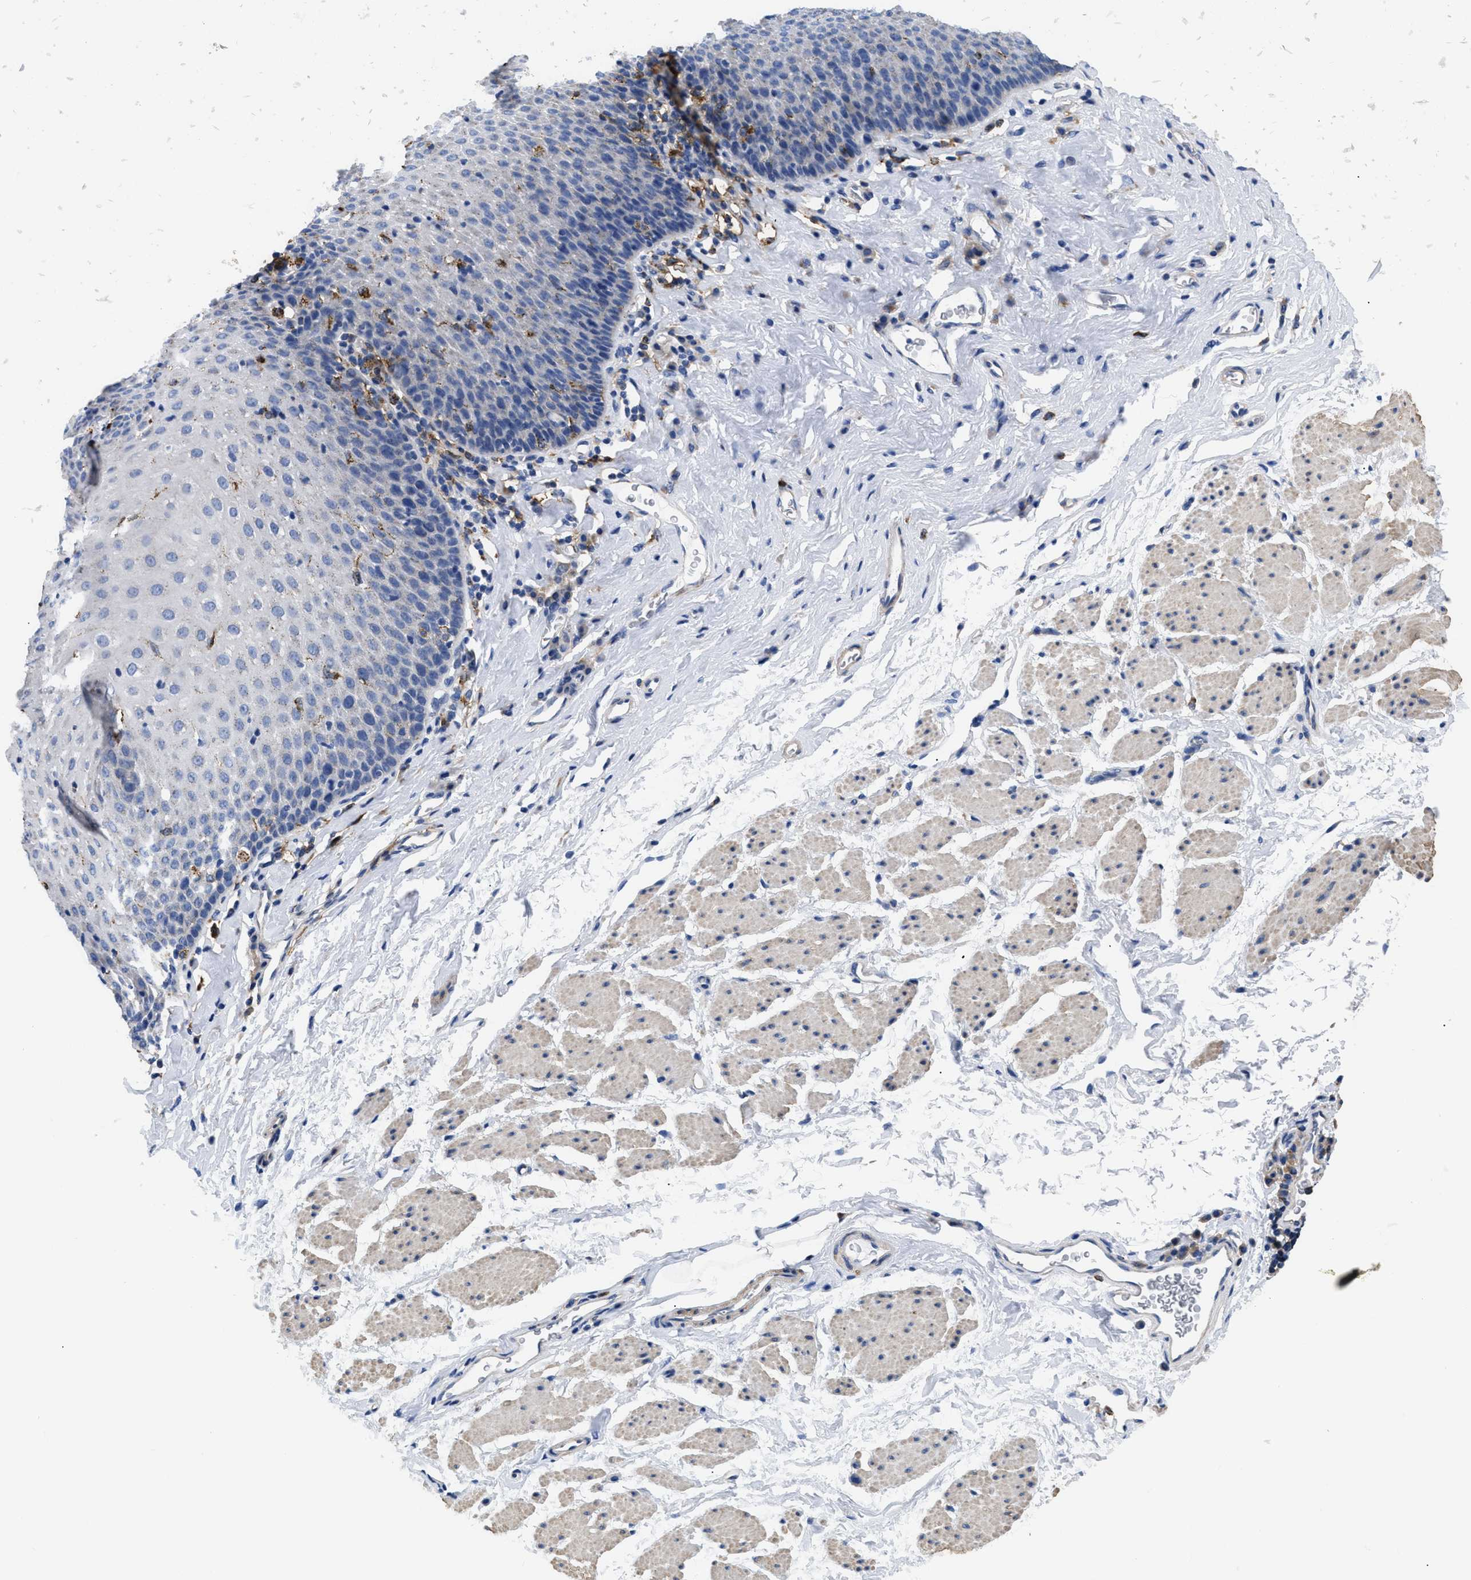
{"staining": {"intensity": "moderate", "quantity": "<25%", "location": "cytoplasmic/membranous"}, "tissue": "esophagus", "cell_type": "Squamous epithelial cells", "image_type": "normal", "snomed": [{"axis": "morphology", "description": "Normal tissue, NOS"}, {"axis": "topography", "description": "Esophagus"}], "caption": "Immunohistochemical staining of normal human esophagus reveals low levels of moderate cytoplasmic/membranous positivity in approximately <25% of squamous epithelial cells. Nuclei are stained in blue.", "gene": "HLA", "patient": {"sex": "female", "age": 61}}